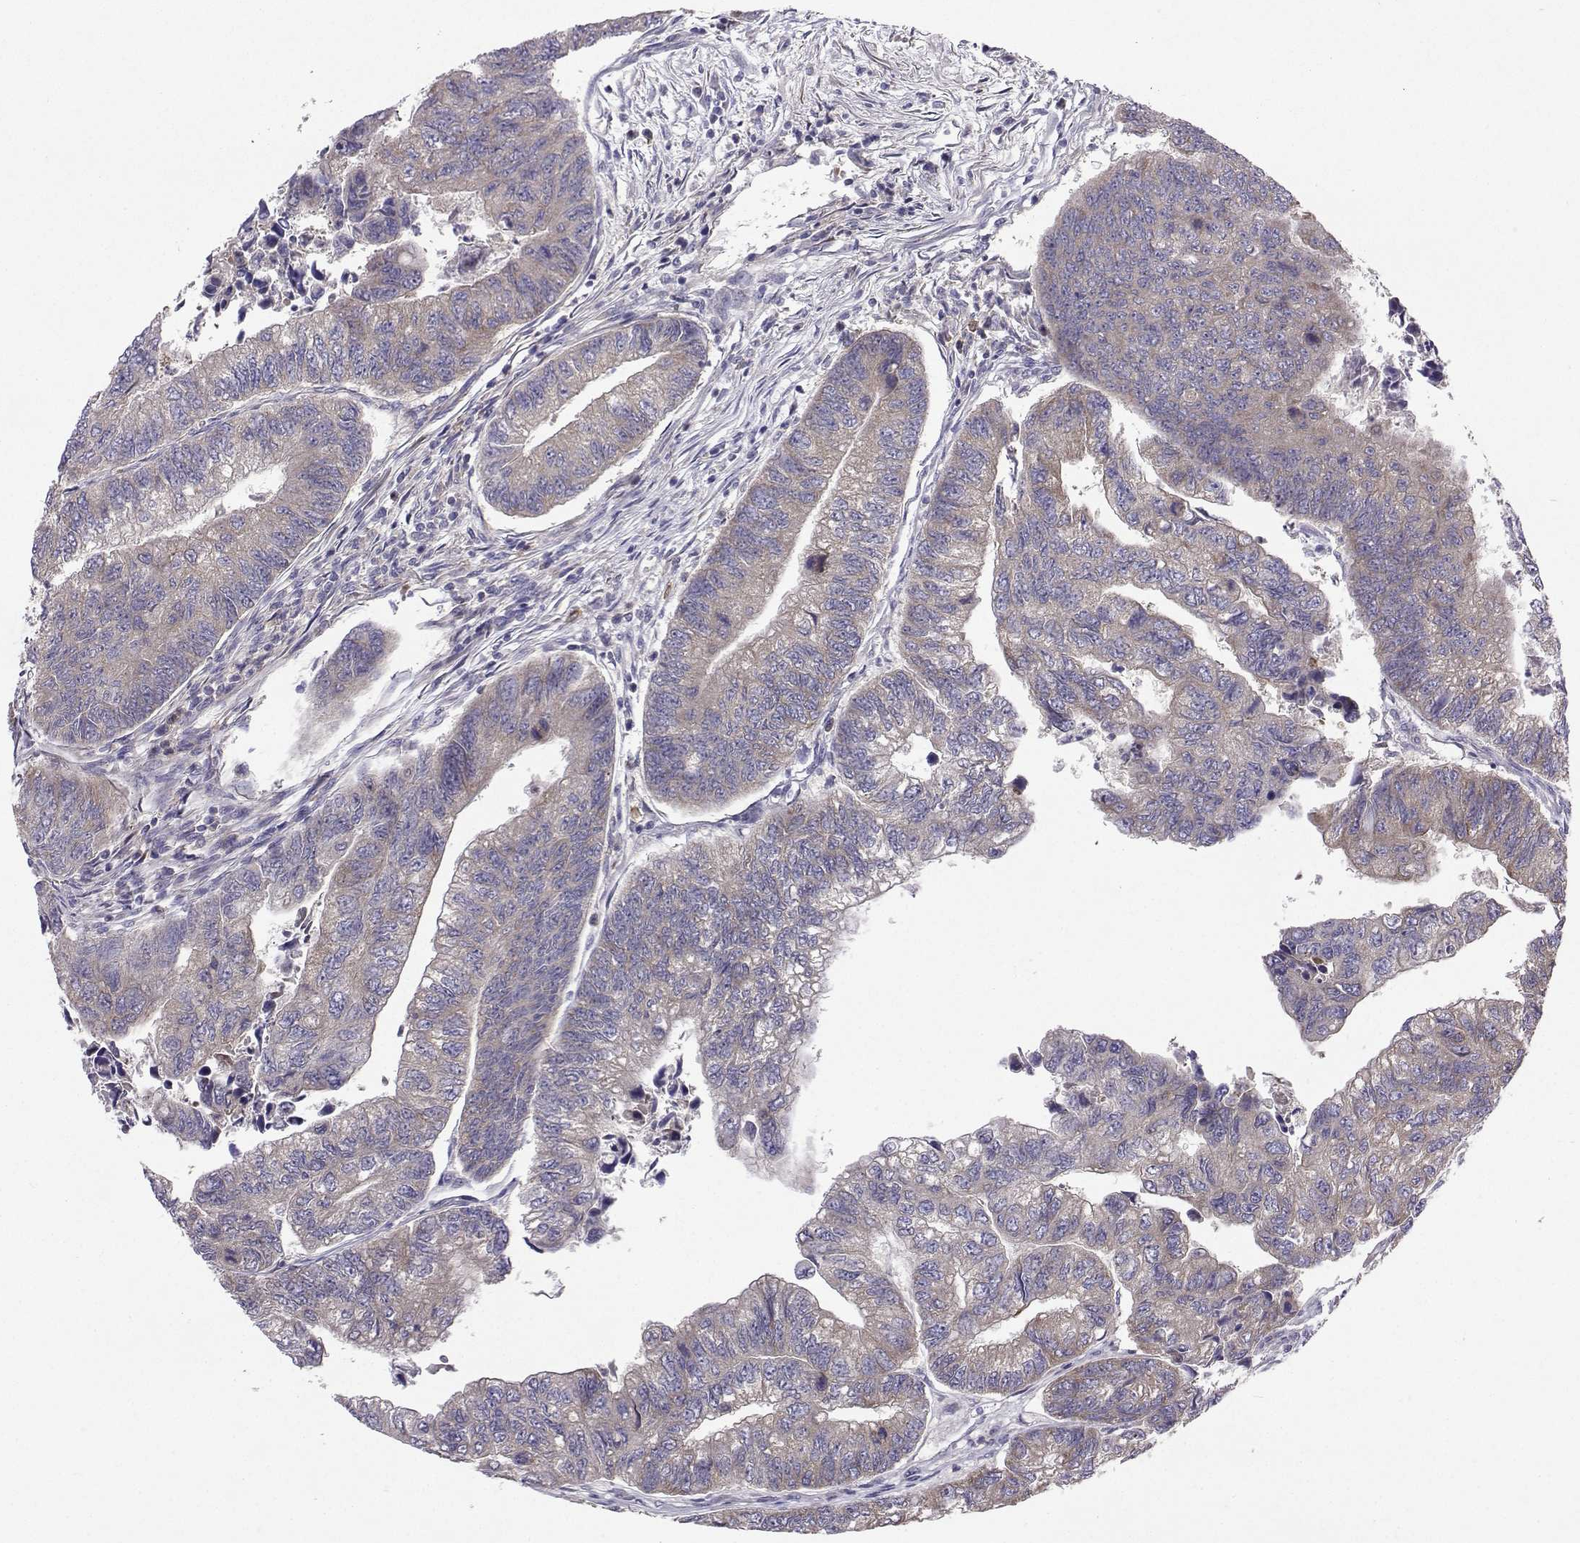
{"staining": {"intensity": "weak", "quantity": ">75%", "location": "cytoplasmic/membranous"}, "tissue": "colorectal cancer", "cell_type": "Tumor cells", "image_type": "cancer", "snomed": [{"axis": "morphology", "description": "Adenocarcinoma, NOS"}, {"axis": "topography", "description": "Colon"}], "caption": "About >75% of tumor cells in human colorectal cancer (adenocarcinoma) demonstrate weak cytoplasmic/membranous protein positivity as visualized by brown immunohistochemical staining.", "gene": "STXBP5", "patient": {"sex": "female", "age": 65}}